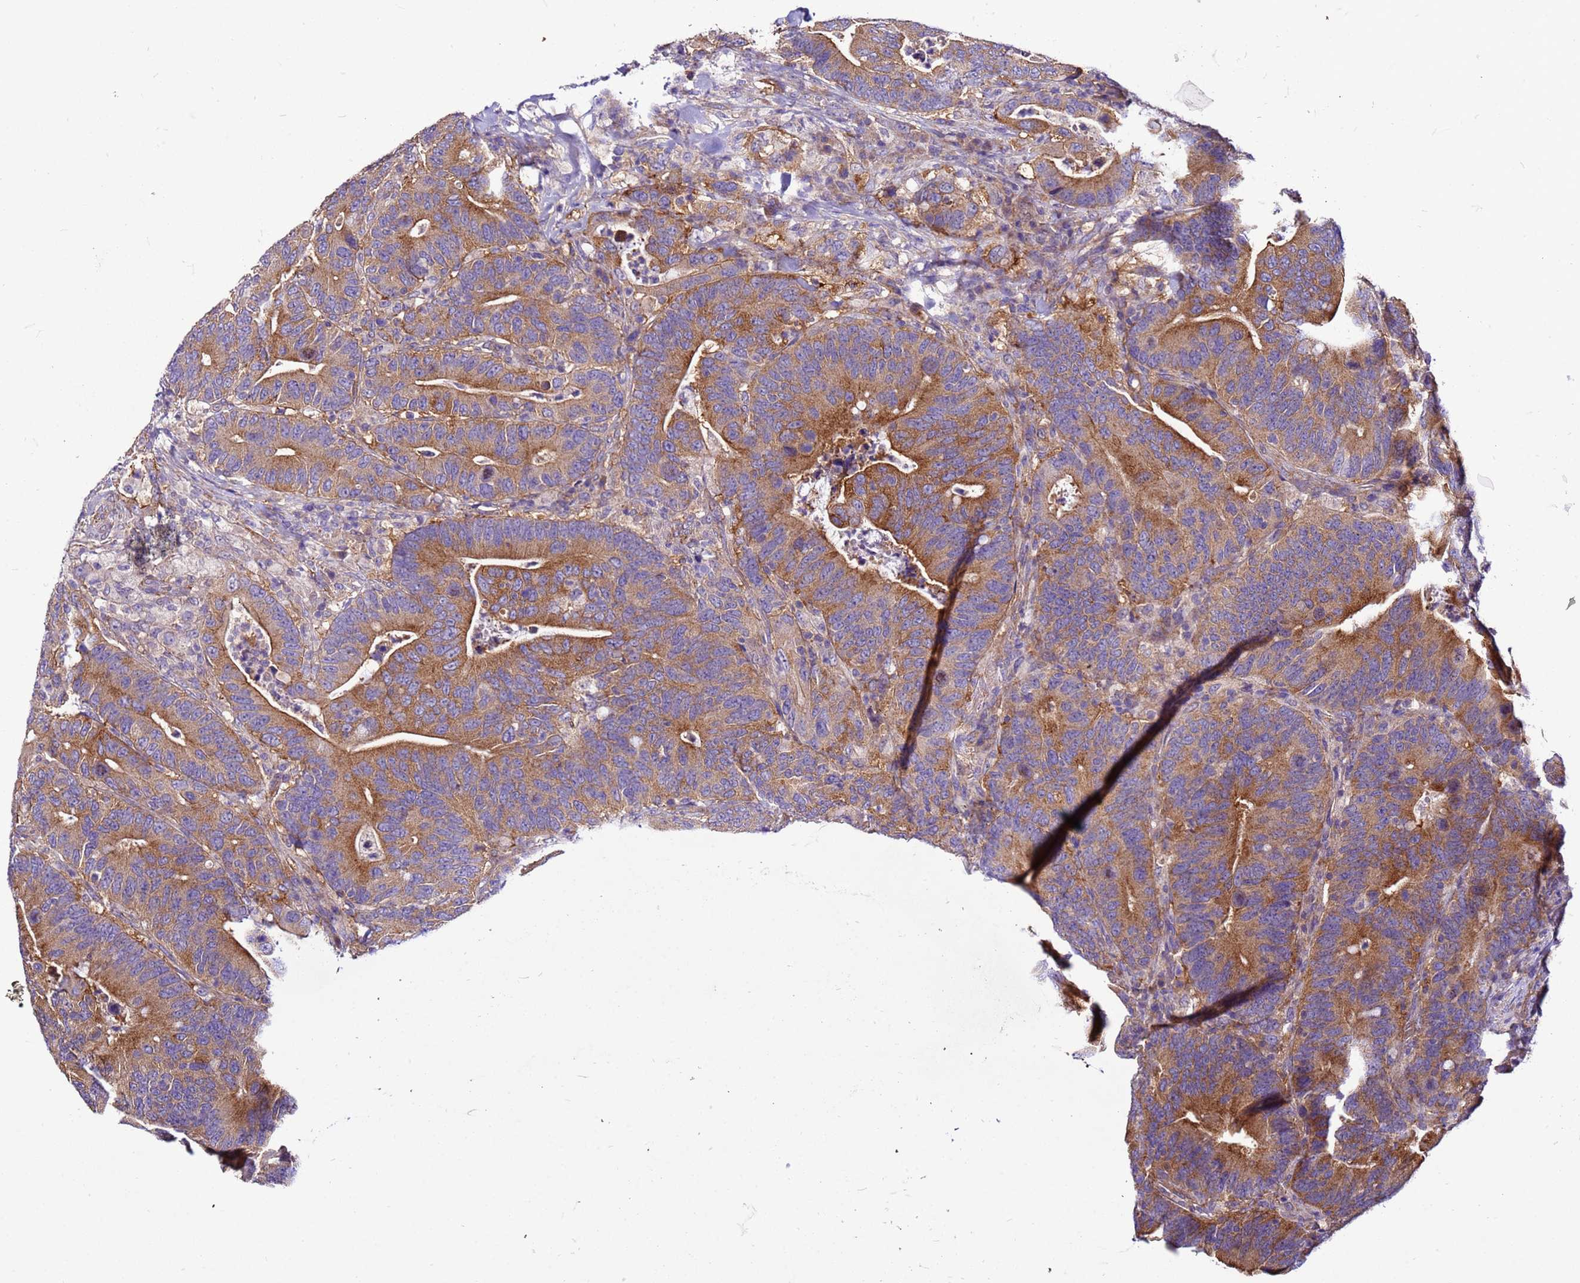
{"staining": {"intensity": "moderate", "quantity": ">75%", "location": "cytoplasmic/membranous"}, "tissue": "colorectal cancer", "cell_type": "Tumor cells", "image_type": "cancer", "snomed": [{"axis": "morphology", "description": "Adenocarcinoma, NOS"}, {"axis": "topography", "description": "Colon"}], "caption": "DAB immunohistochemical staining of human adenocarcinoma (colorectal) demonstrates moderate cytoplasmic/membranous protein positivity in approximately >75% of tumor cells. The staining was performed using DAB to visualize the protein expression in brown, while the nuclei were stained in blue with hematoxylin (Magnification: 20x).", "gene": "PKD1", "patient": {"sex": "female", "age": 66}}